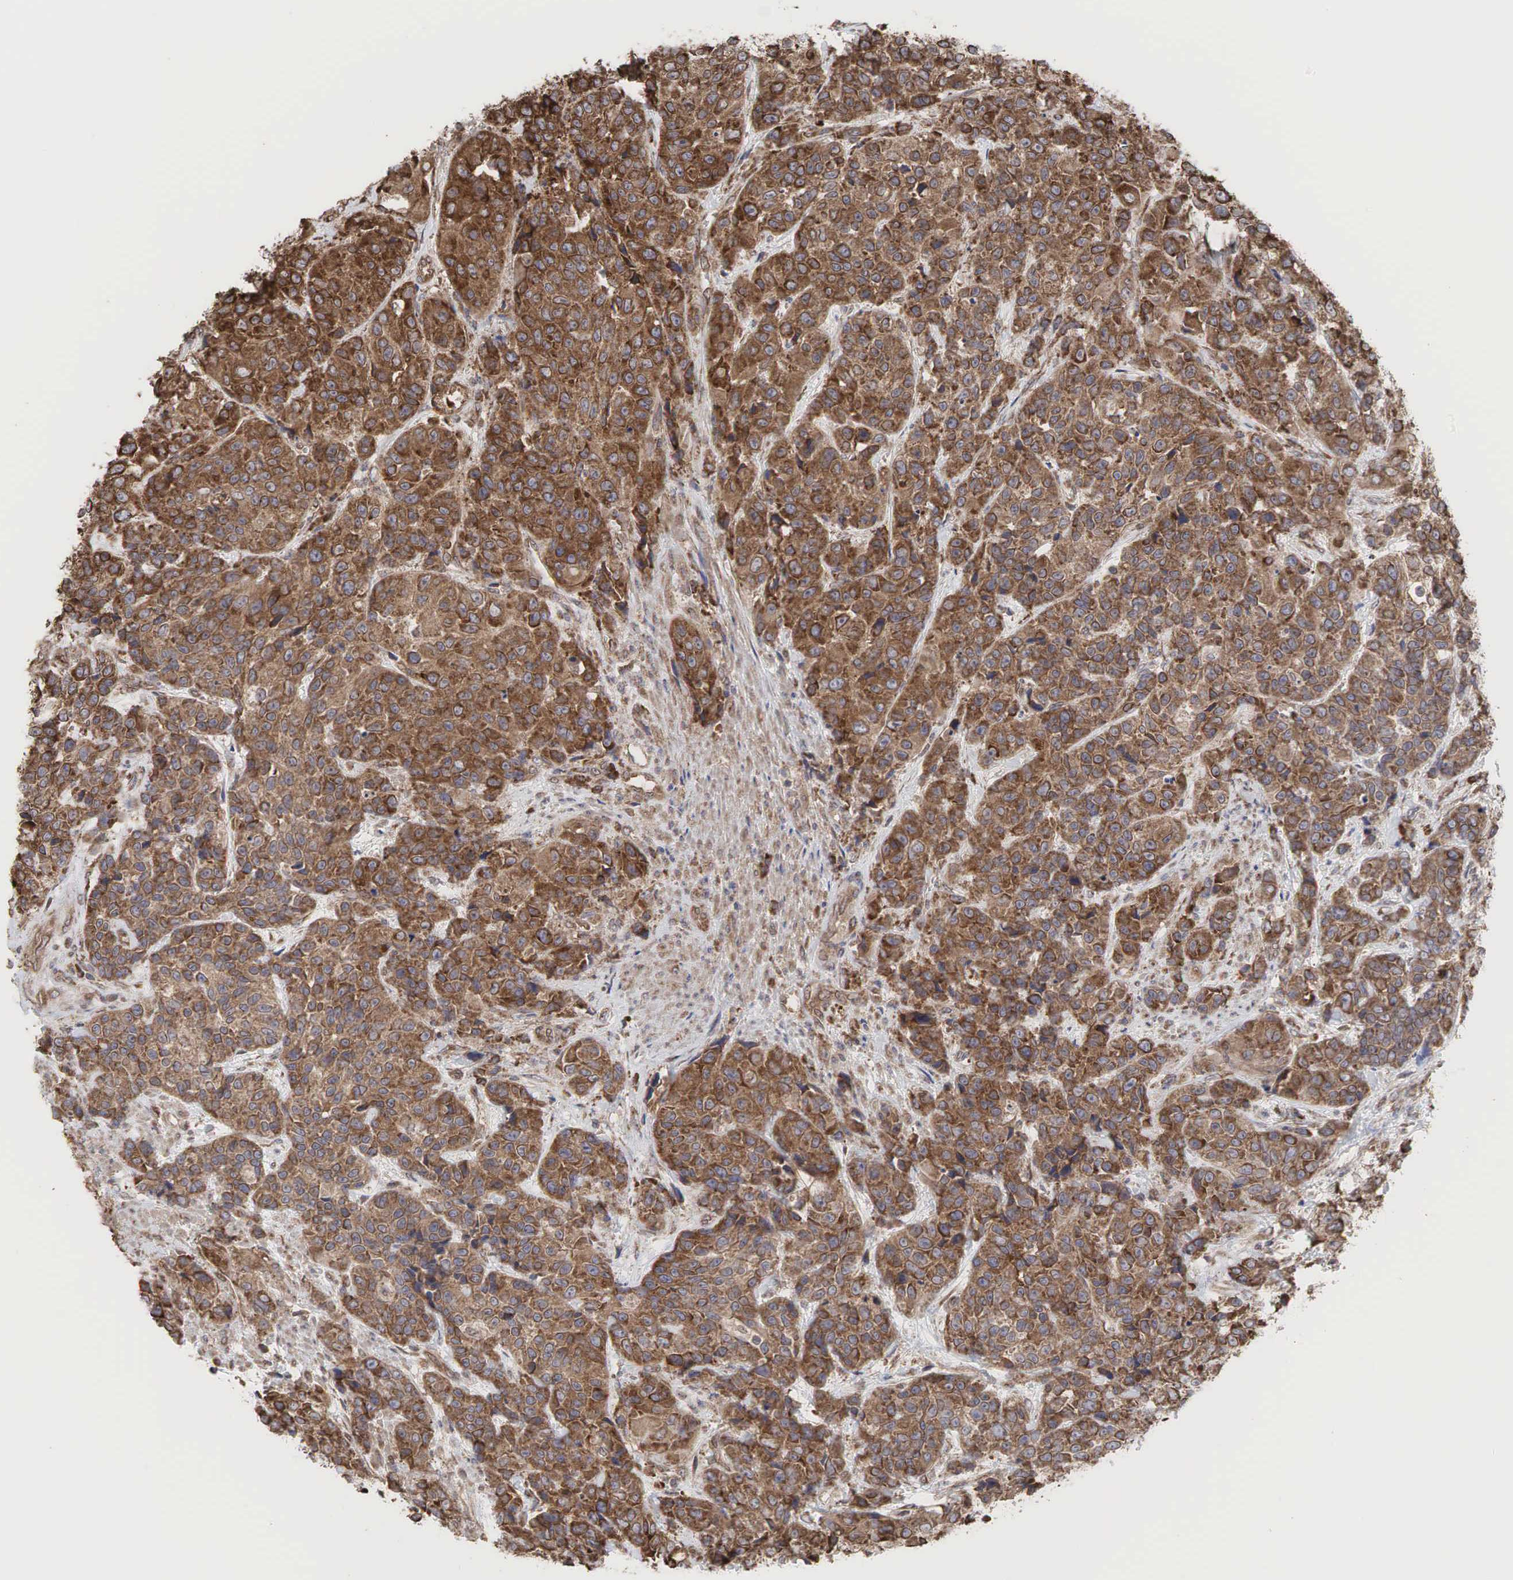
{"staining": {"intensity": "strong", "quantity": ">75%", "location": "cytoplasmic/membranous,nuclear"}, "tissue": "urothelial cancer", "cell_type": "Tumor cells", "image_type": "cancer", "snomed": [{"axis": "morphology", "description": "Urothelial carcinoma, High grade"}, {"axis": "topography", "description": "Urinary bladder"}], "caption": "Protein analysis of urothelial carcinoma (high-grade) tissue exhibits strong cytoplasmic/membranous and nuclear staining in approximately >75% of tumor cells.", "gene": "PABPC5", "patient": {"sex": "female", "age": 81}}